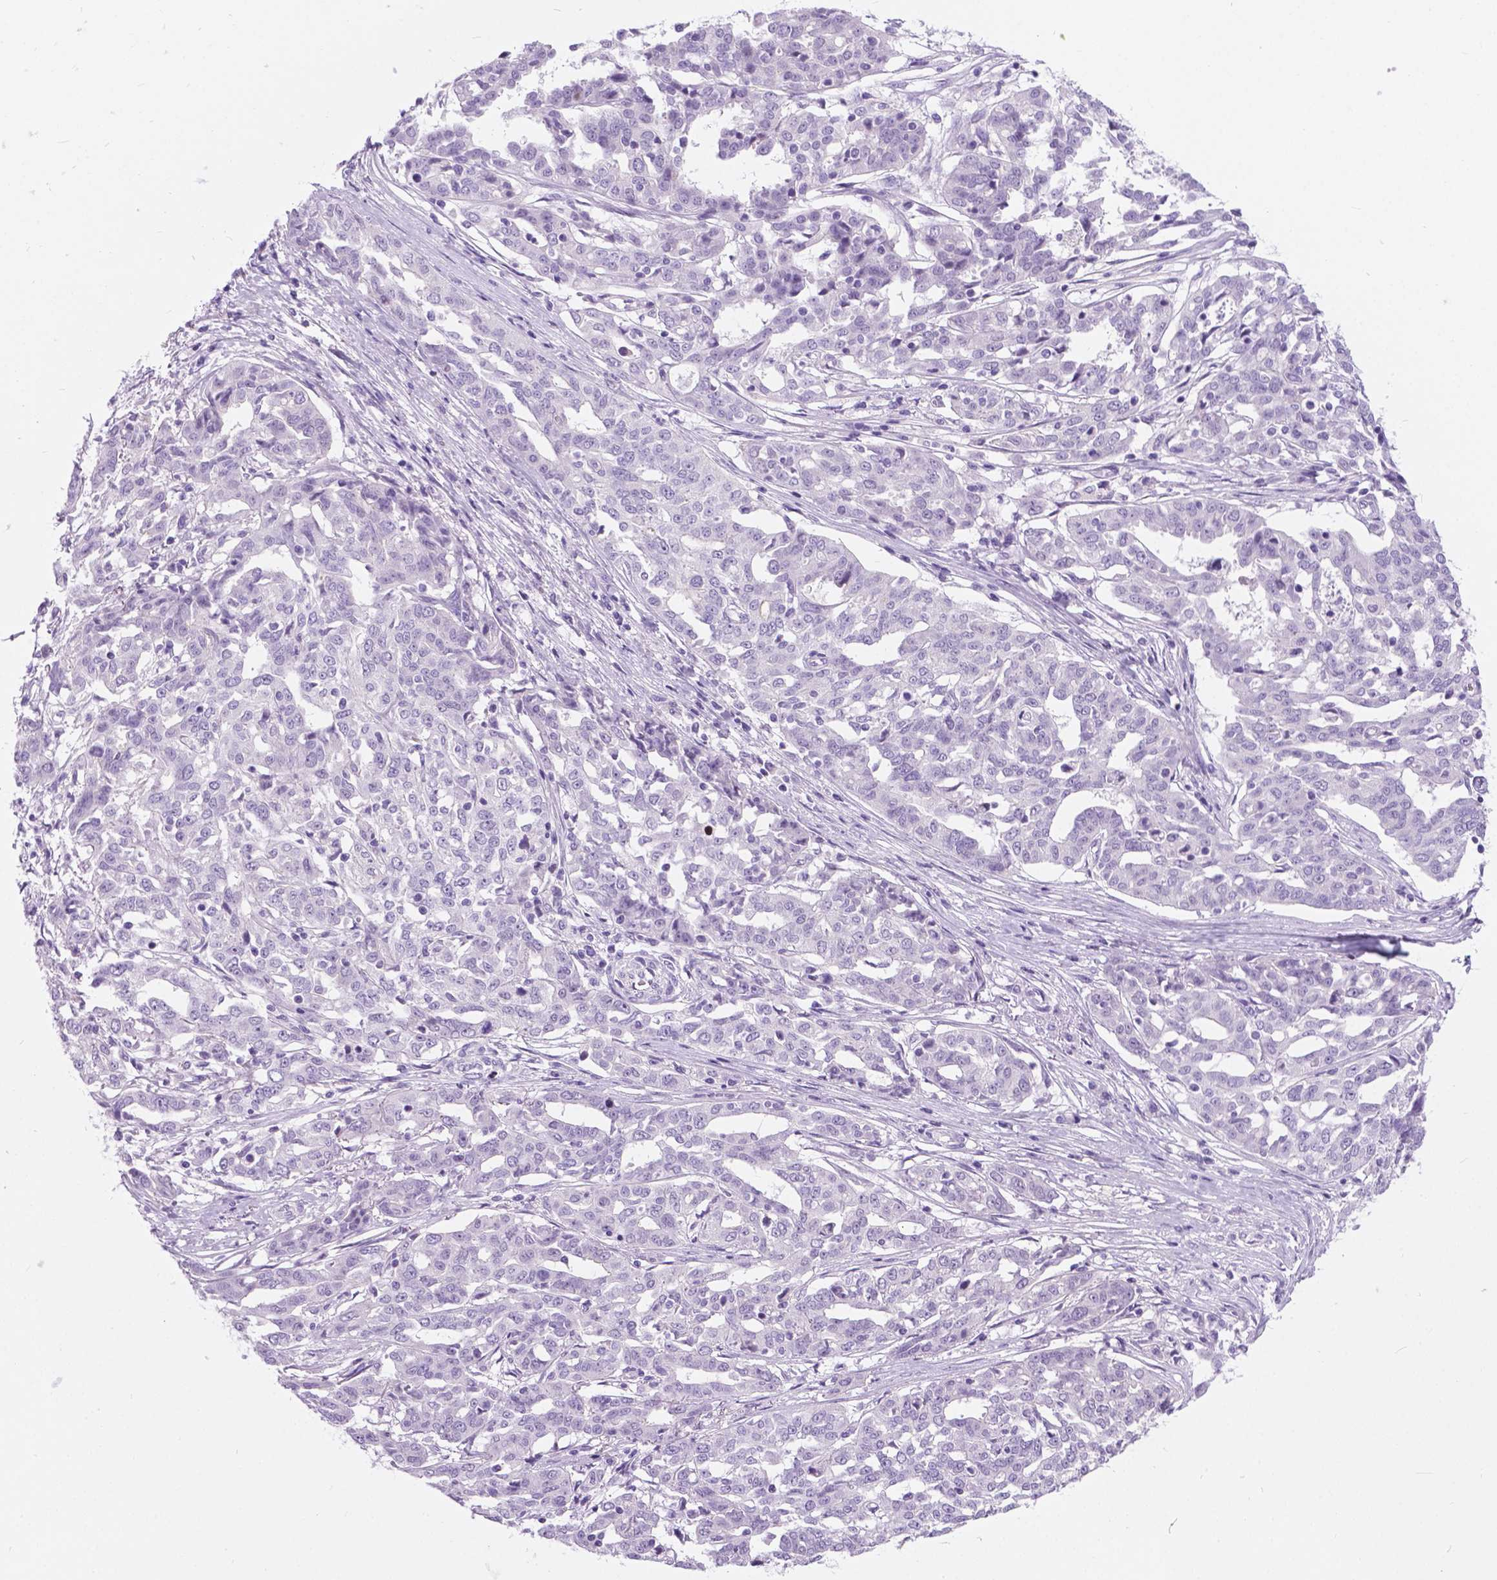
{"staining": {"intensity": "negative", "quantity": "none", "location": "none"}, "tissue": "ovarian cancer", "cell_type": "Tumor cells", "image_type": "cancer", "snomed": [{"axis": "morphology", "description": "Cystadenocarcinoma, serous, NOS"}, {"axis": "topography", "description": "Ovary"}], "caption": "Tumor cells are negative for protein expression in human ovarian serous cystadenocarcinoma.", "gene": "ARMS2", "patient": {"sex": "female", "age": 67}}